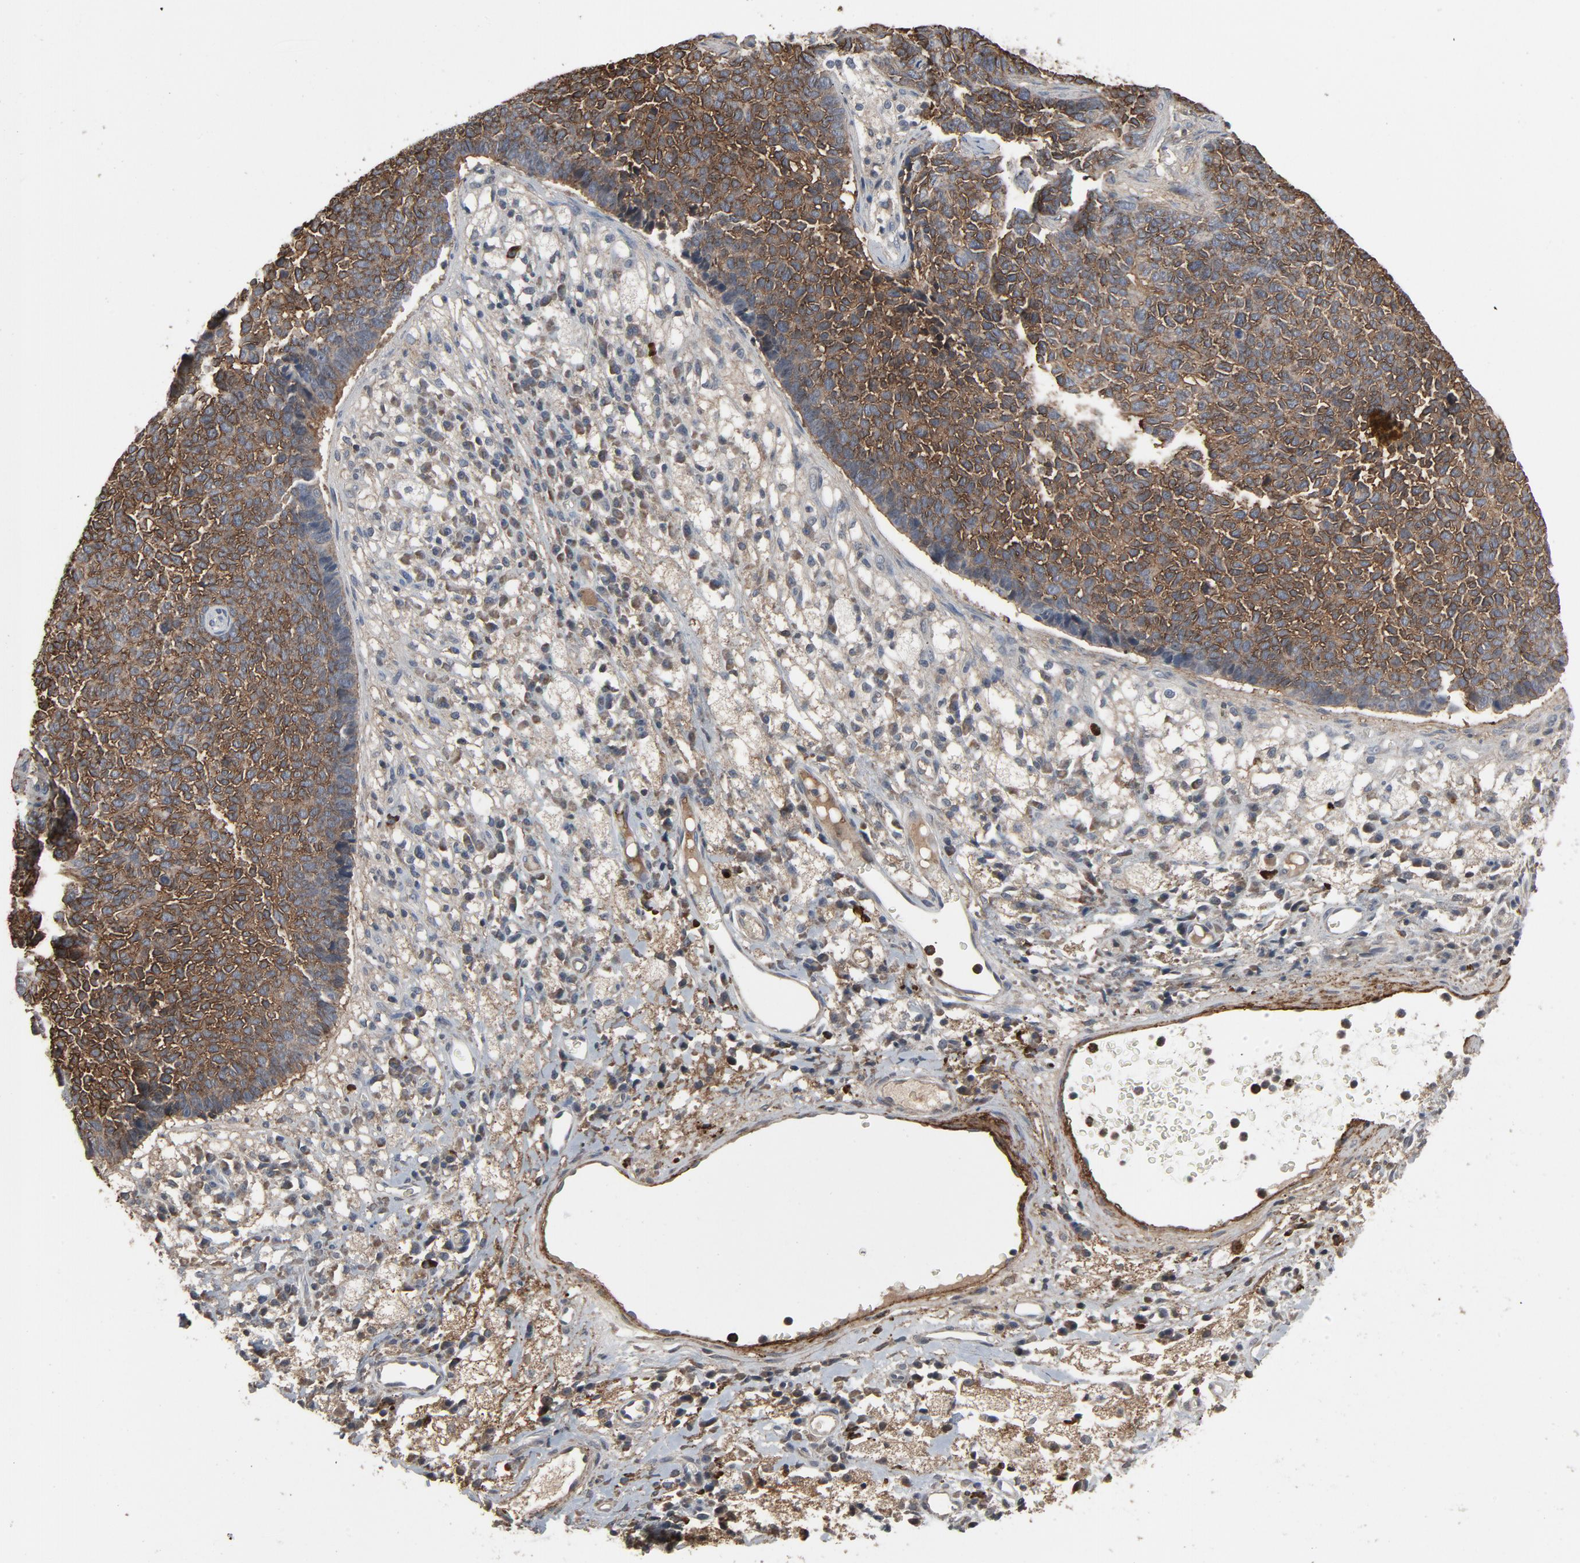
{"staining": {"intensity": "moderate", "quantity": ">75%", "location": "cytoplasmic/membranous"}, "tissue": "skin cancer", "cell_type": "Tumor cells", "image_type": "cancer", "snomed": [{"axis": "morphology", "description": "Basal cell carcinoma"}, {"axis": "topography", "description": "Skin"}], "caption": "The immunohistochemical stain shows moderate cytoplasmic/membranous positivity in tumor cells of basal cell carcinoma (skin) tissue. (brown staining indicates protein expression, while blue staining denotes nuclei).", "gene": "PDZD4", "patient": {"sex": "female", "age": 84}}